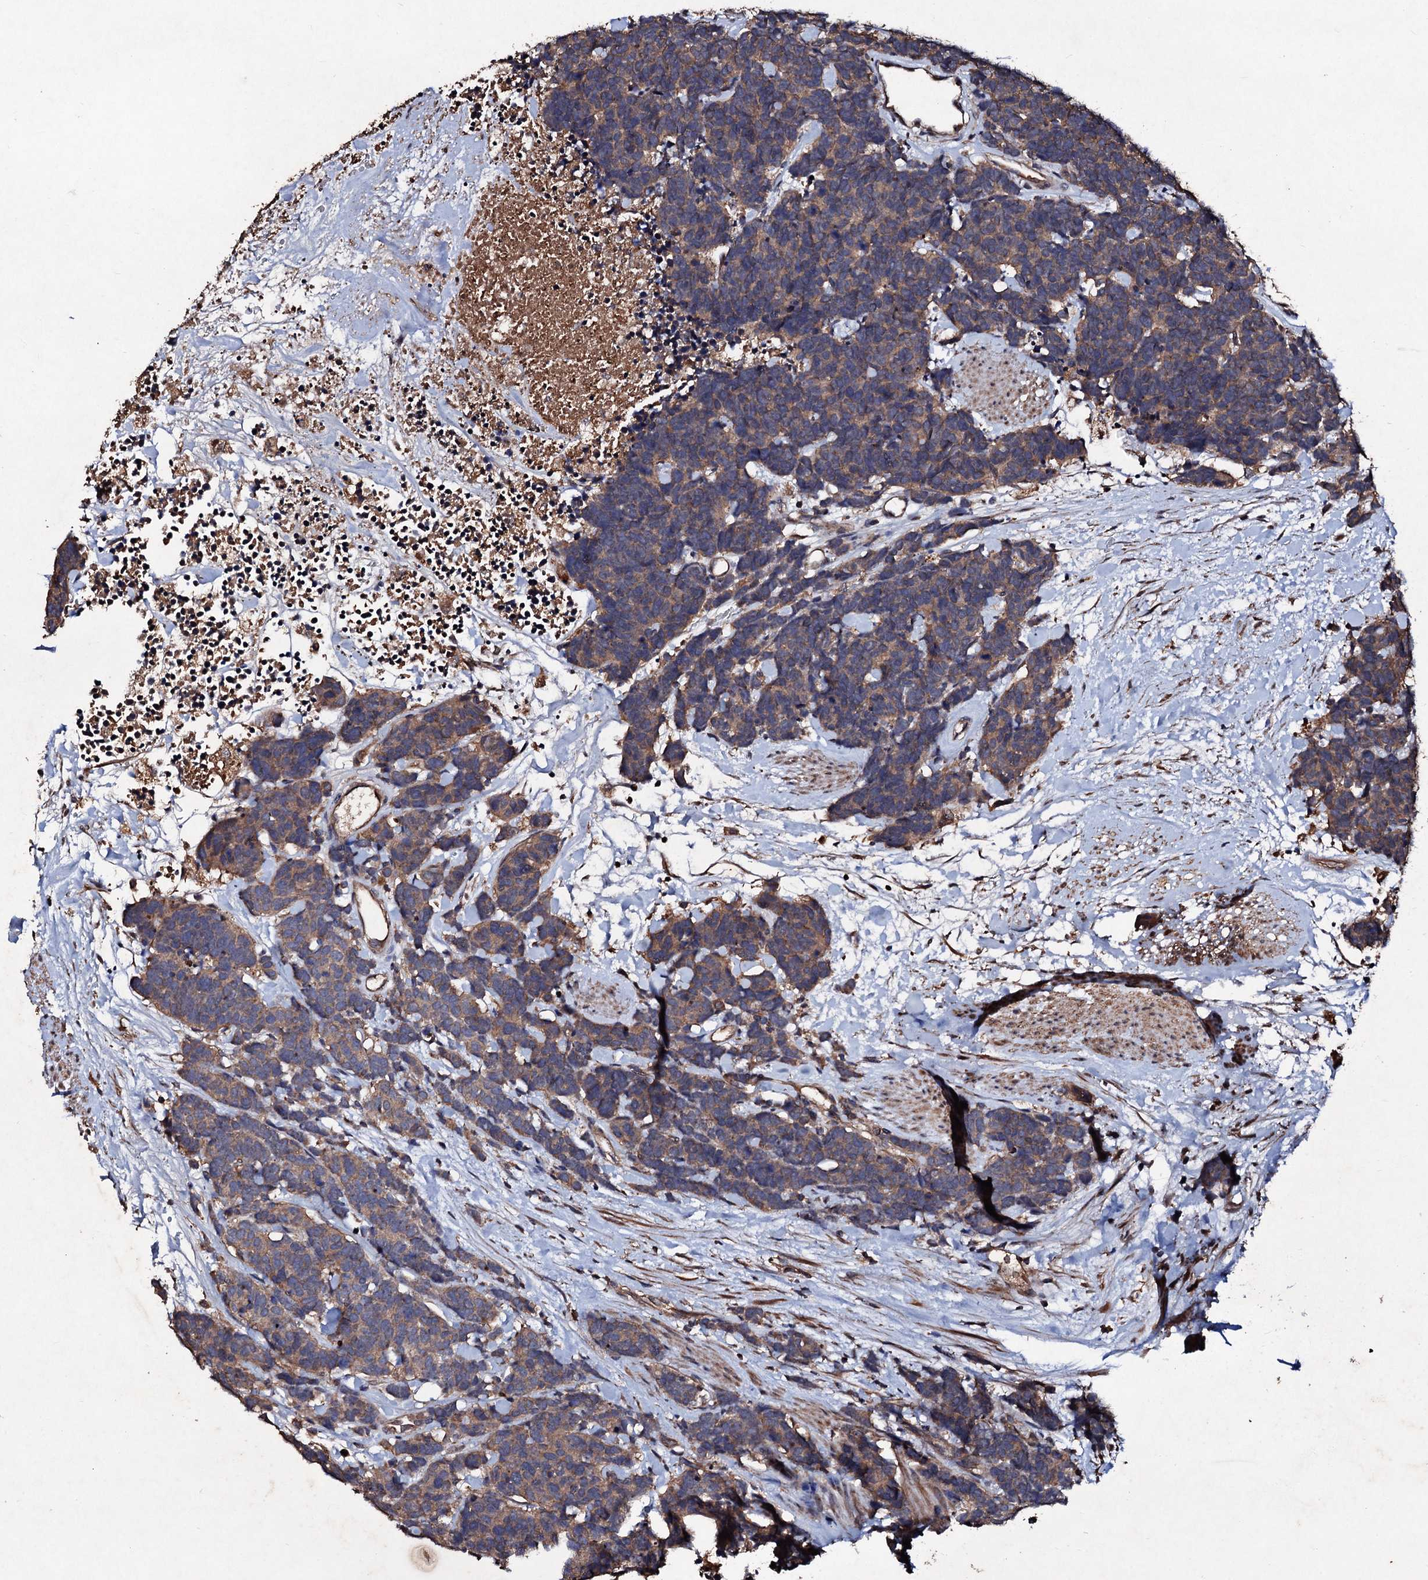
{"staining": {"intensity": "moderate", "quantity": ">75%", "location": "cytoplasmic/membranous"}, "tissue": "carcinoid", "cell_type": "Tumor cells", "image_type": "cancer", "snomed": [{"axis": "morphology", "description": "Carcinoma, NOS"}, {"axis": "morphology", "description": "Carcinoid, malignant, NOS"}, {"axis": "topography", "description": "Urinary bladder"}], "caption": "Protein expression analysis of carcinoid demonstrates moderate cytoplasmic/membranous staining in about >75% of tumor cells.", "gene": "KERA", "patient": {"sex": "male", "age": 57}}